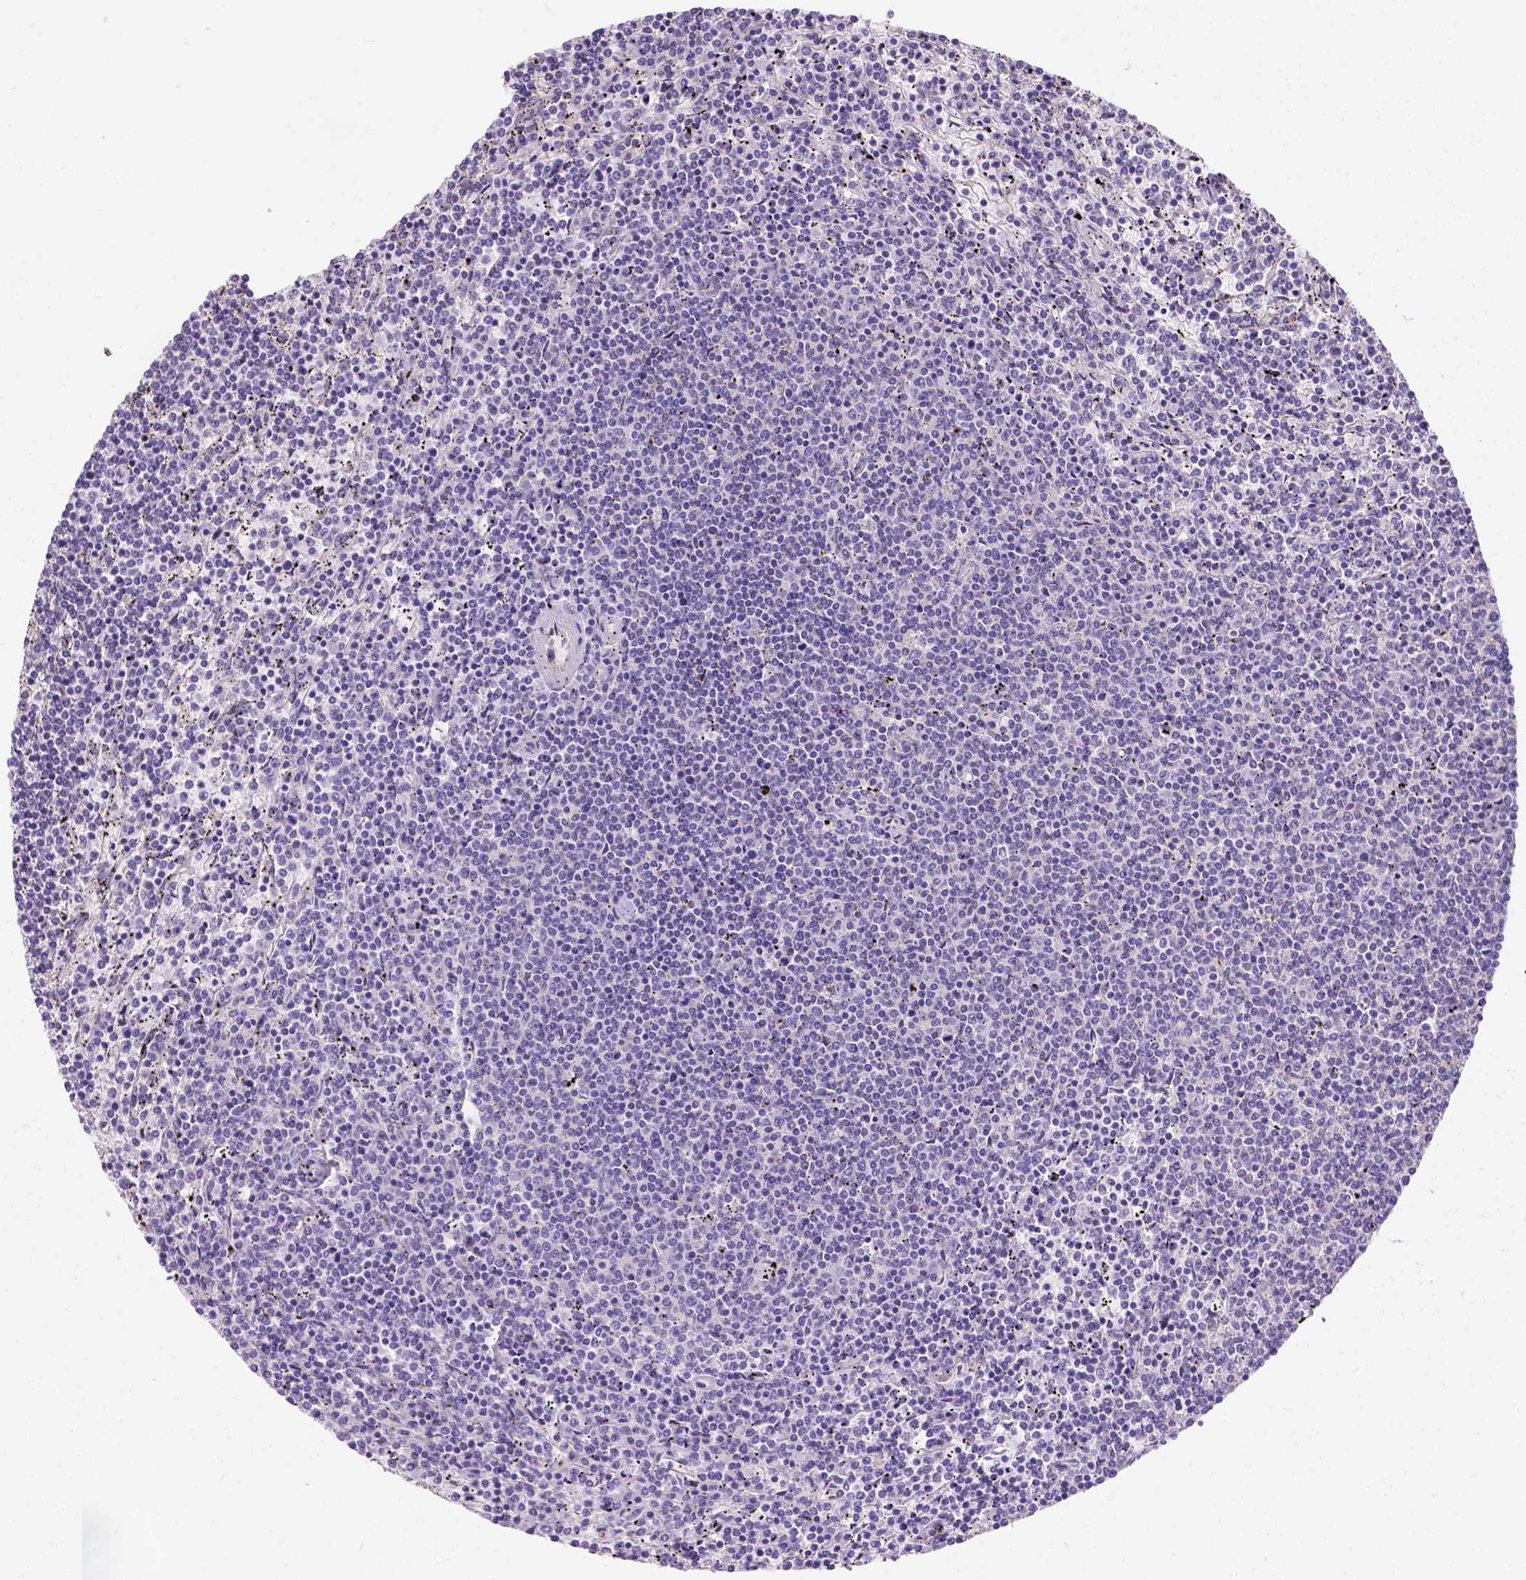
{"staining": {"intensity": "negative", "quantity": "none", "location": "none"}, "tissue": "lymphoma", "cell_type": "Tumor cells", "image_type": "cancer", "snomed": [{"axis": "morphology", "description": "Malignant lymphoma, non-Hodgkin's type, Low grade"}, {"axis": "topography", "description": "Spleen"}], "caption": "Human low-grade malignant lymphoma, non-Hodgkin's type stained for a protein using immunohistochemistry (IHC) displays no positivity in tumor cells.", "gene": "PHF7", "patient": {"sex": "female", "age": 50}}